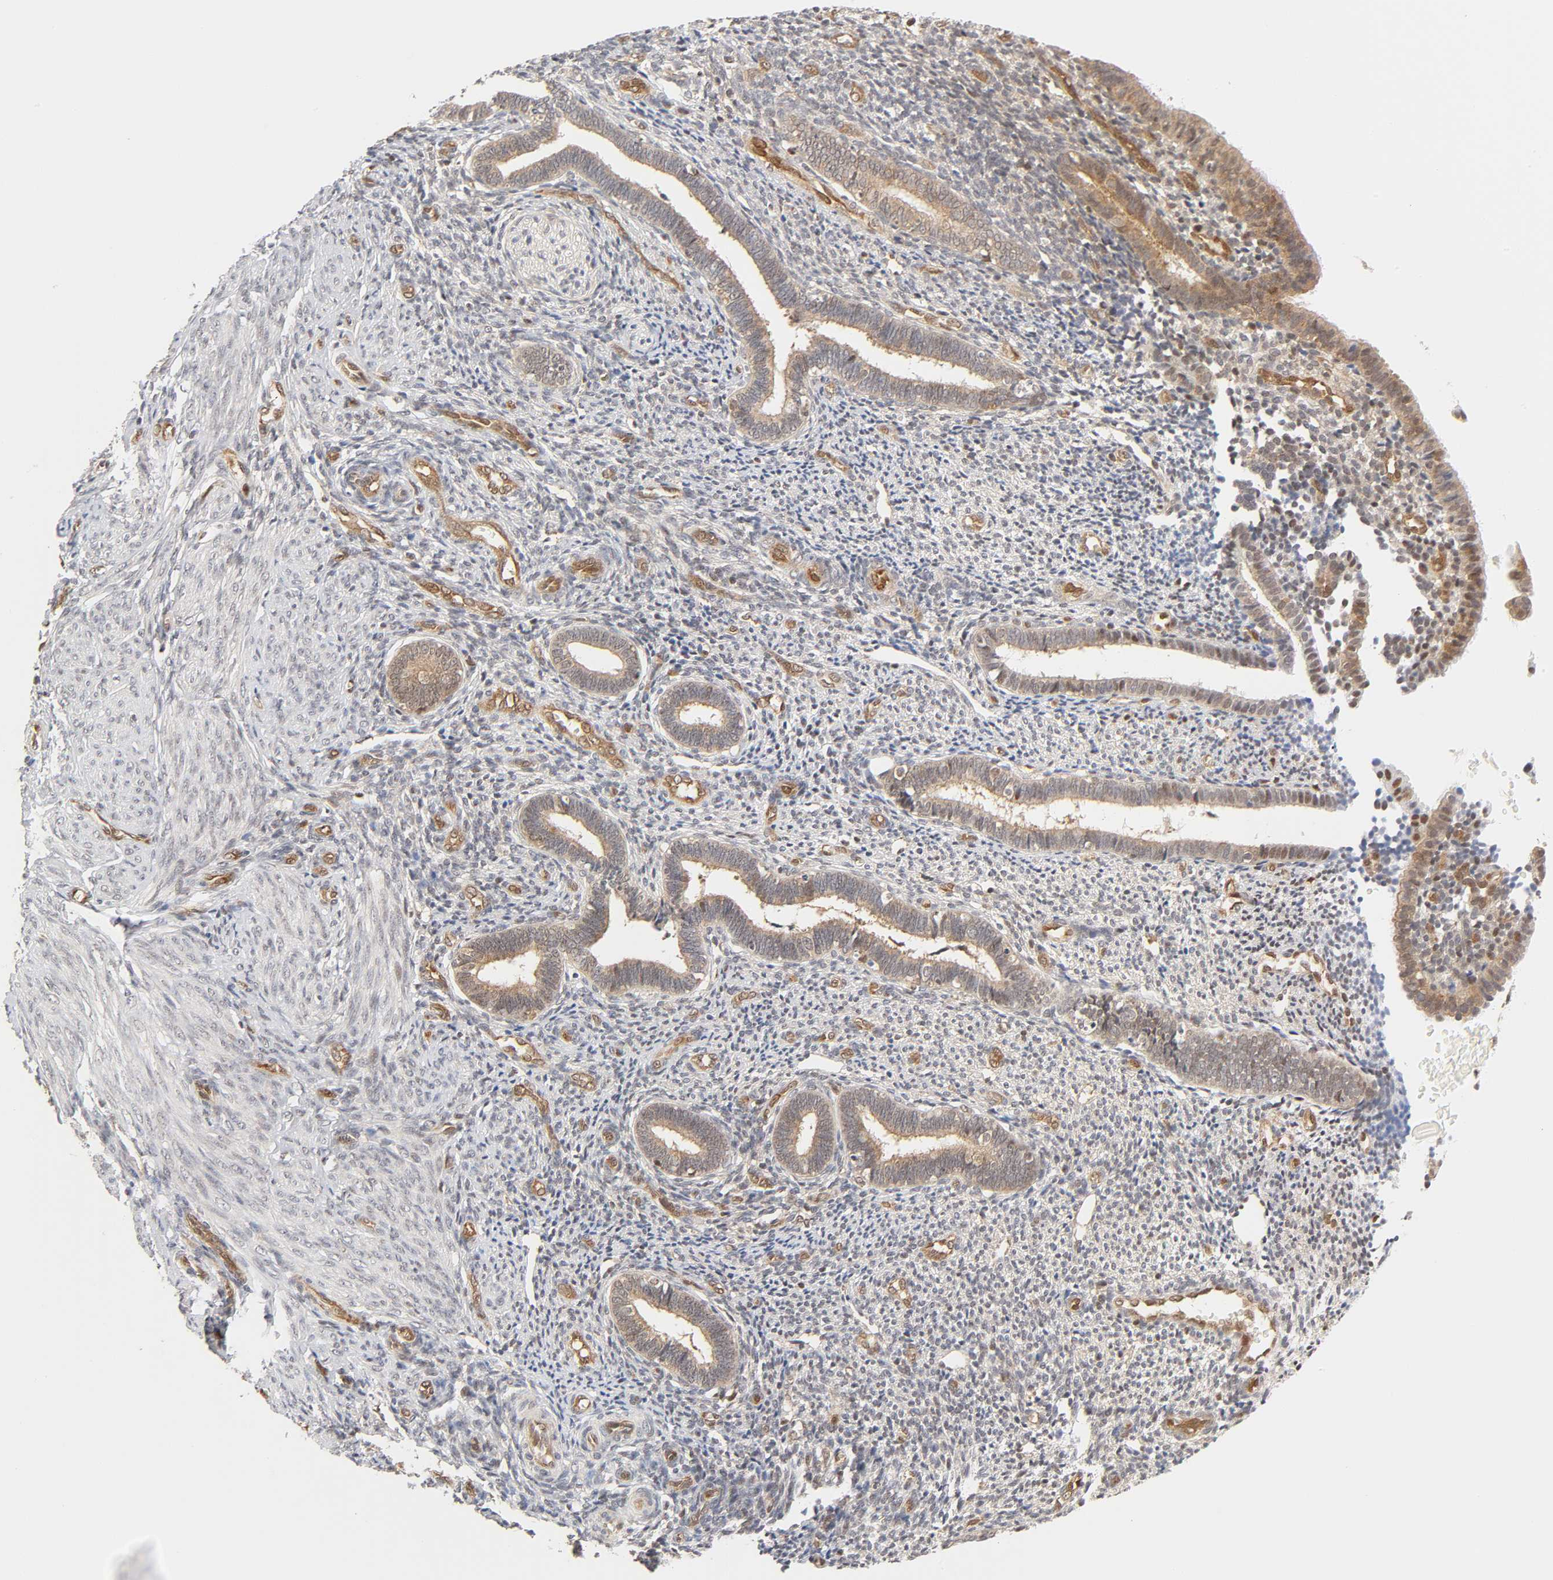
{"staining": {"intensity": "weak", "quantity": "25%-75%", "location": "cytoplasmic/membranous,nuclear"}, "tissue": "endometrium", "cell_type": "Cells in endometrial stroma", "image_type": "normal", "snomed": [{"axis": "morphology", "description": "Normal tissue, NOS"}, {"axis": "topography", "description": "Endometrium"}], "caption": "Cells in endometrial stroma show low levels of weak cytoplasmic/membranous,nuclear expression in approximately 25%-75% of cells in unremarkable human endometrium.", "gene": "CDC37", "patient": {"sex": "female", "age": 27}}